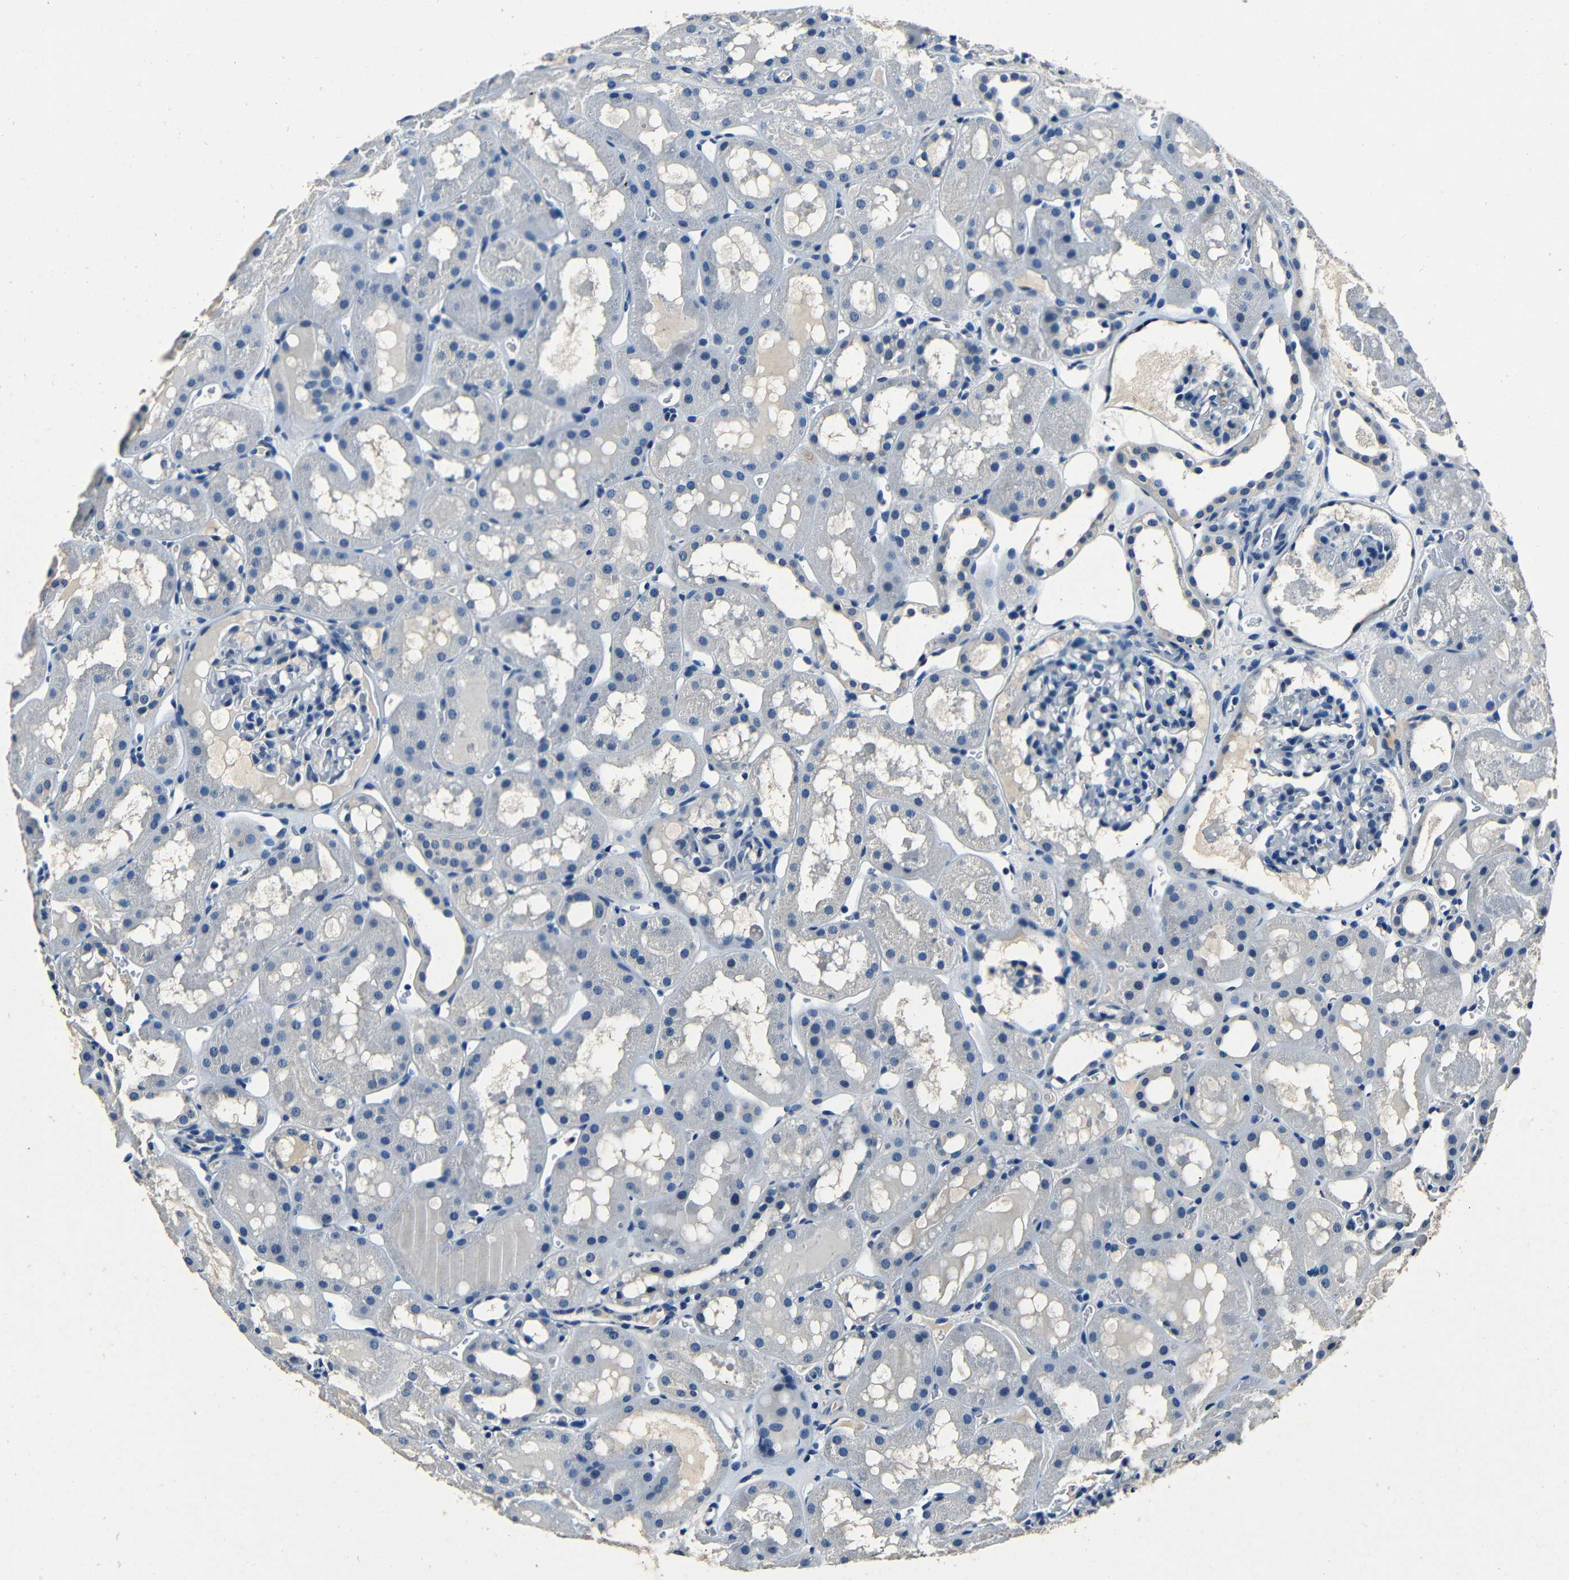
{"staining": {"intensity": "negative", "quantity": "none", "location": "none"}, "tissue": "kidney", "cell_type": "Cells in glomeruli", "image_type": "normal", "snomed": [{"axis": "morphology", "description": "Normal tissue, NOS"}, {"axis": "topography", "description": "Kidney"}, {"axis": "topography", "description": "Urinary bladder"}], "caption": "Immunohistochemistry (IHC) histopathology image of normal kidney: kidney stained with DAB displays no significant protein positivity in cells in glomeruli.", "gene": "NCMAP", "patient": {"sex": "male", "age": 16}}